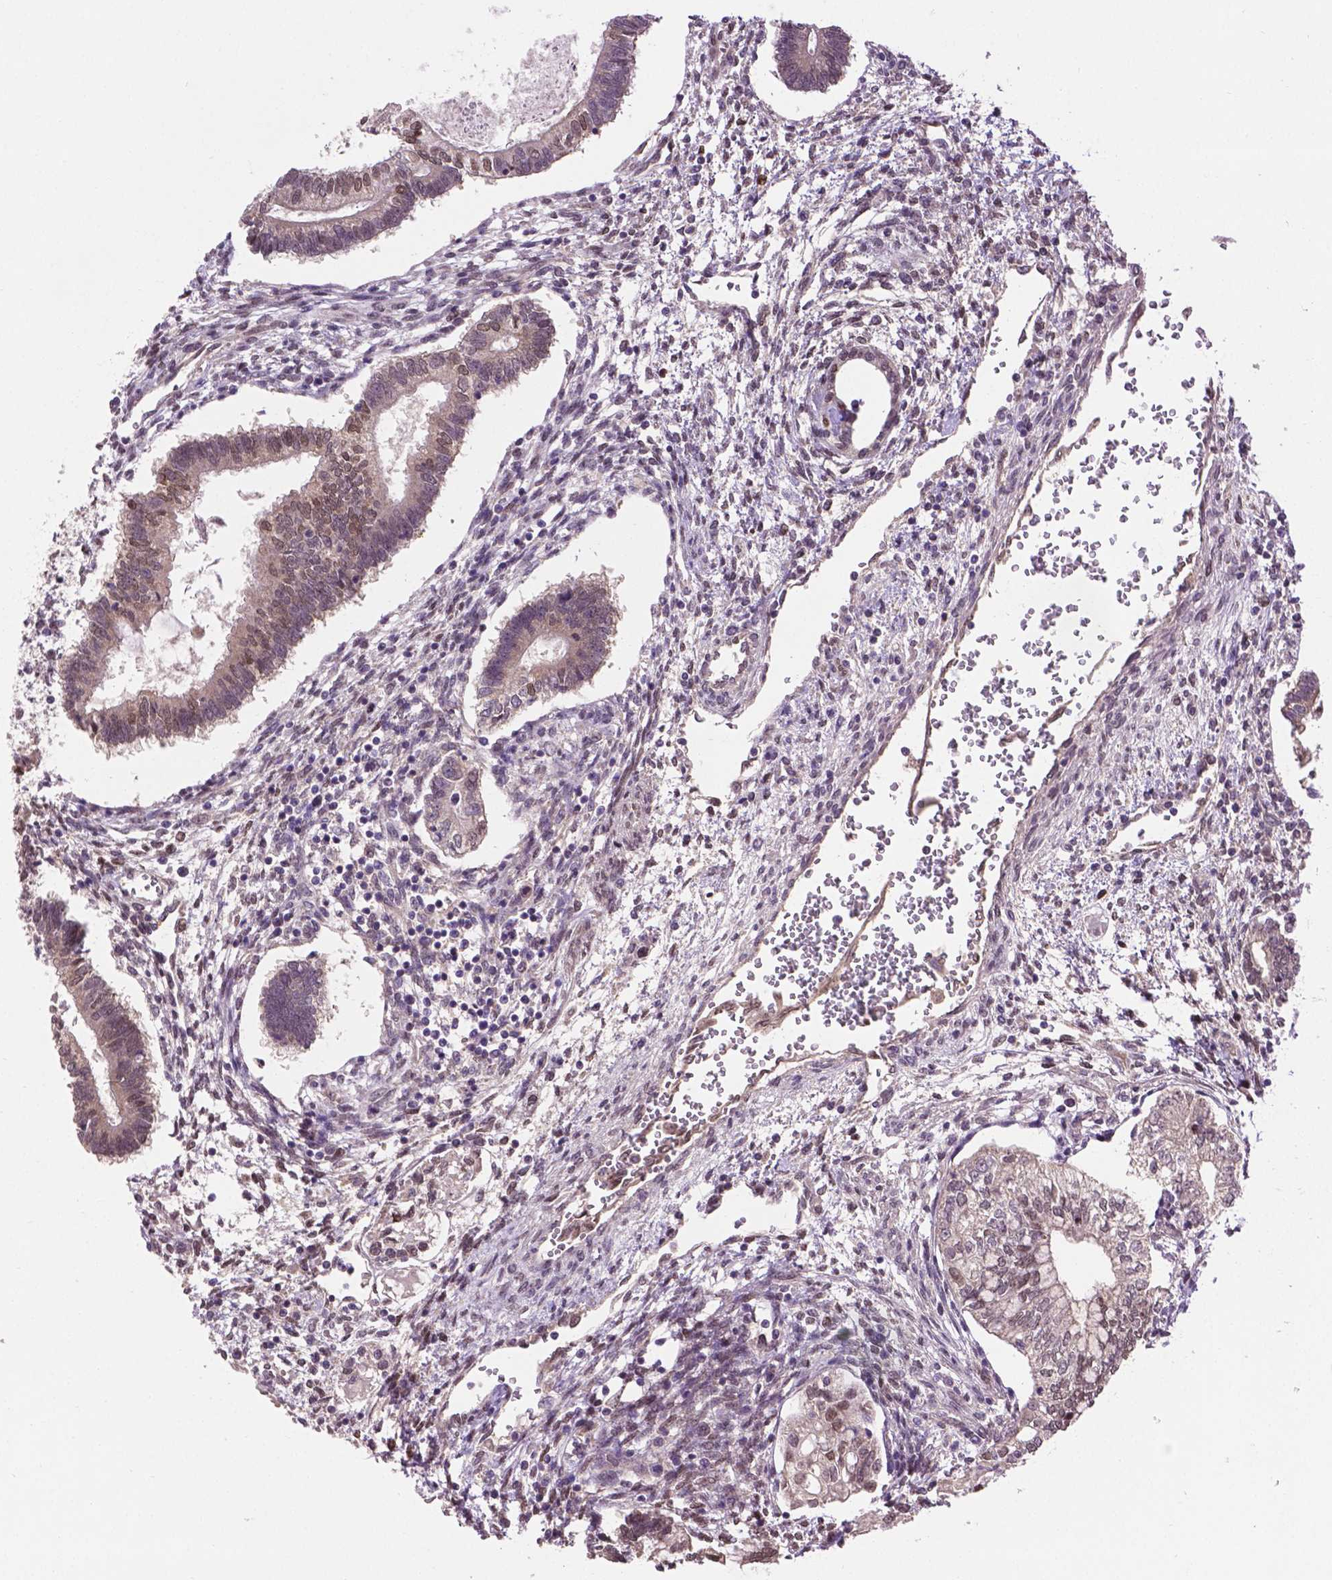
{"staining": {"intensity": "weak", "quantity": "<25%", "location": "nuclear"}, "tissue": "testis cancer", "cell_type": "Tumor cells", "image_type": "cancer", "snomed": [{"axis": "morphology", "description": "Carcinoma, Embryonal, NOS"}, {"axis": "topography", "description": "Testis"}], "caption": "This is an immunohistochemistry (IHC) histopathology image of human testis cancer (embryonal carcinoma). There is no staining in tumor cells.", "gene": "IRF6", "patient": {"sex": "male", "age": 37}}